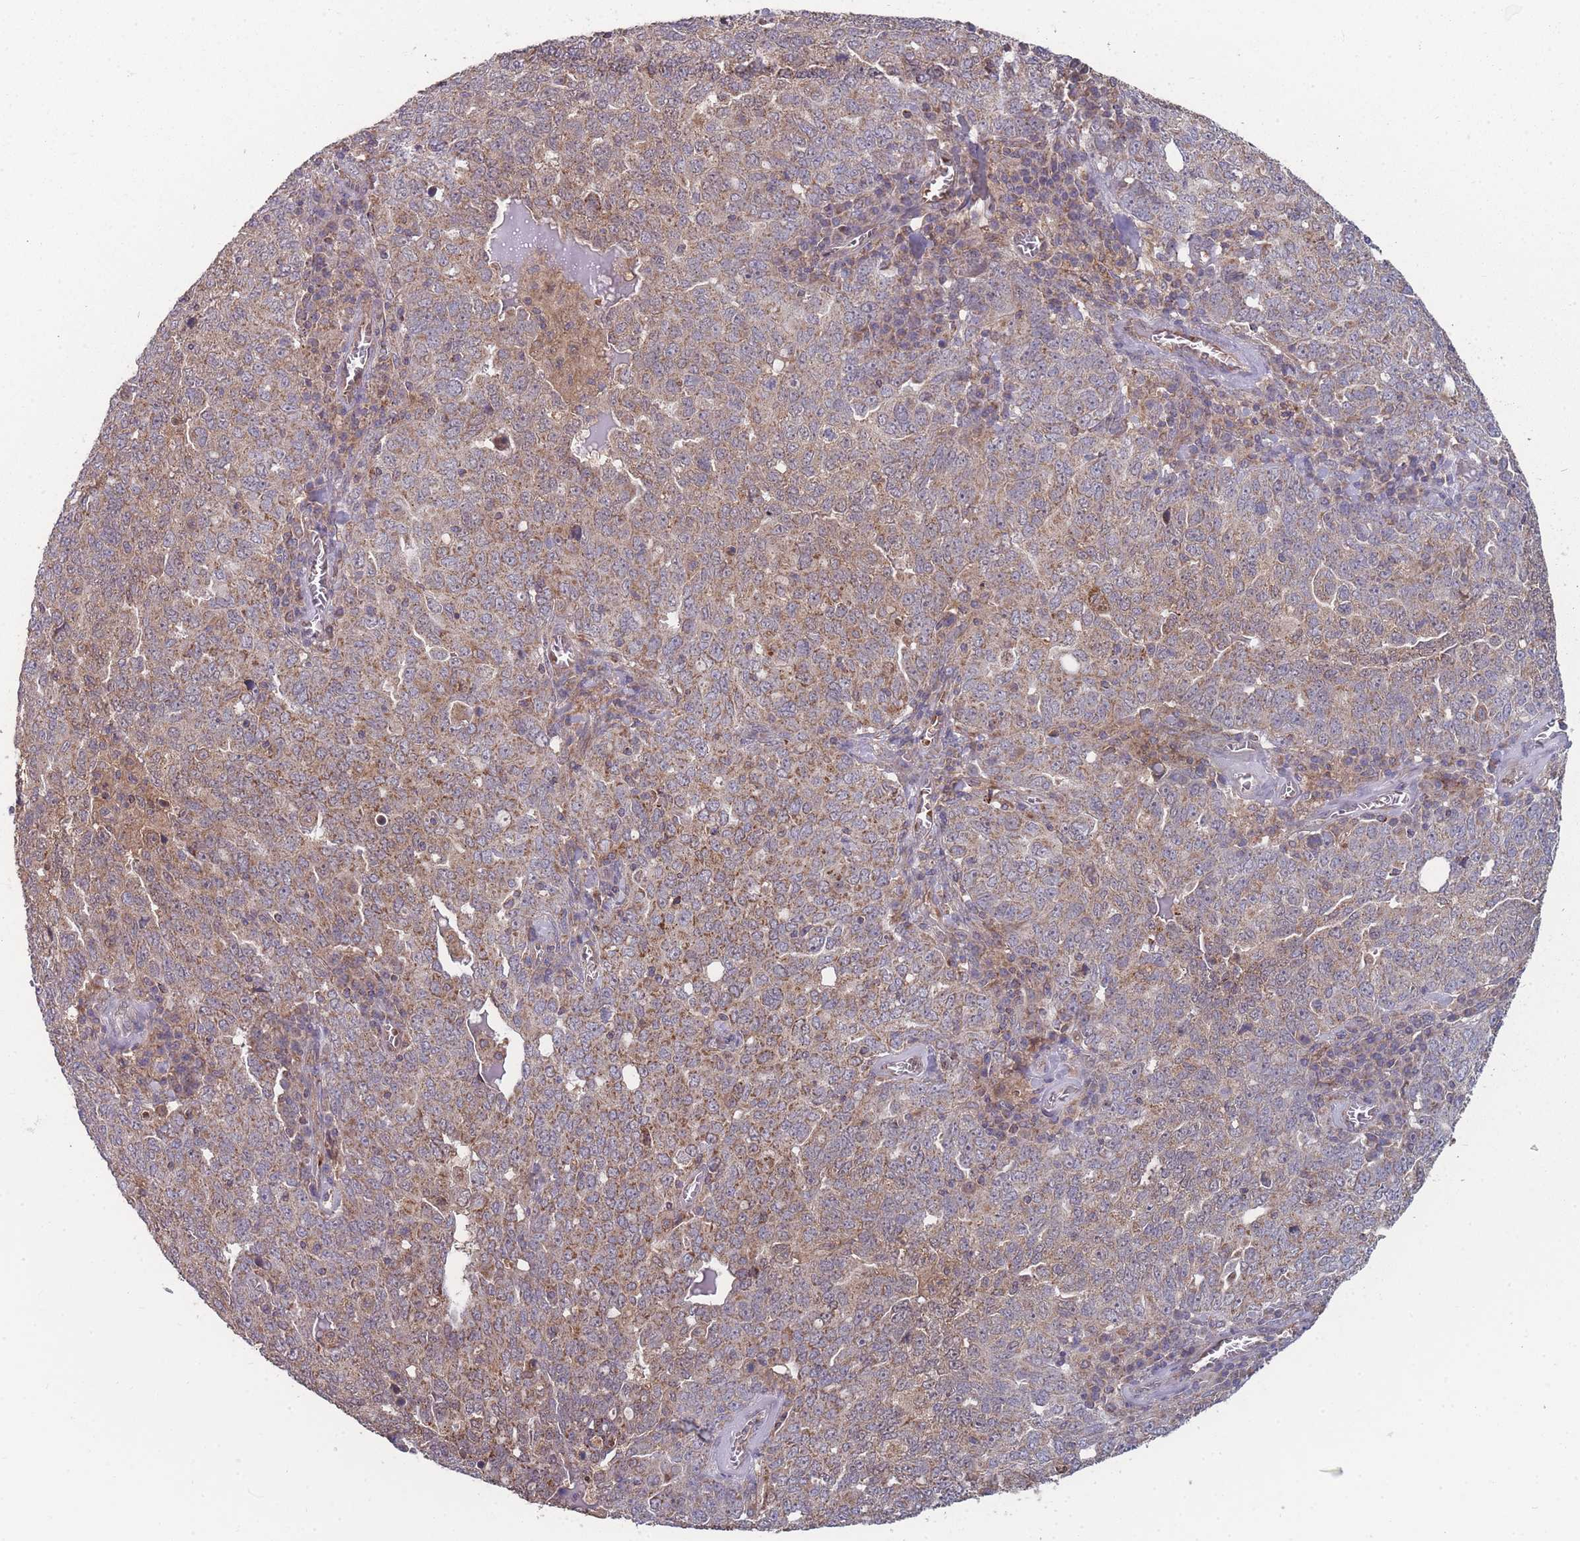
{"staining": {"intensity": "moderate", "quantity": ">75%", "location": "cytoplasmic/membranous"}, "tissue": "ovarian cancer", "cell_type": "Tumor cells", "image_type": "cancer", "snomed": [{"axis": "morphology", "description": "Carcinoma, endometroid"}, {"axis": "topography", "description": "Ovary"}], "caption": "Ovarian cancer (endometroid carcinoma) stained with IHC exhibits moderate cytoplasmic/membranous expression in about >75% of tumor cells.", "gene": "SLC35B4", "patient": {"sex": "female", "age": 62}}